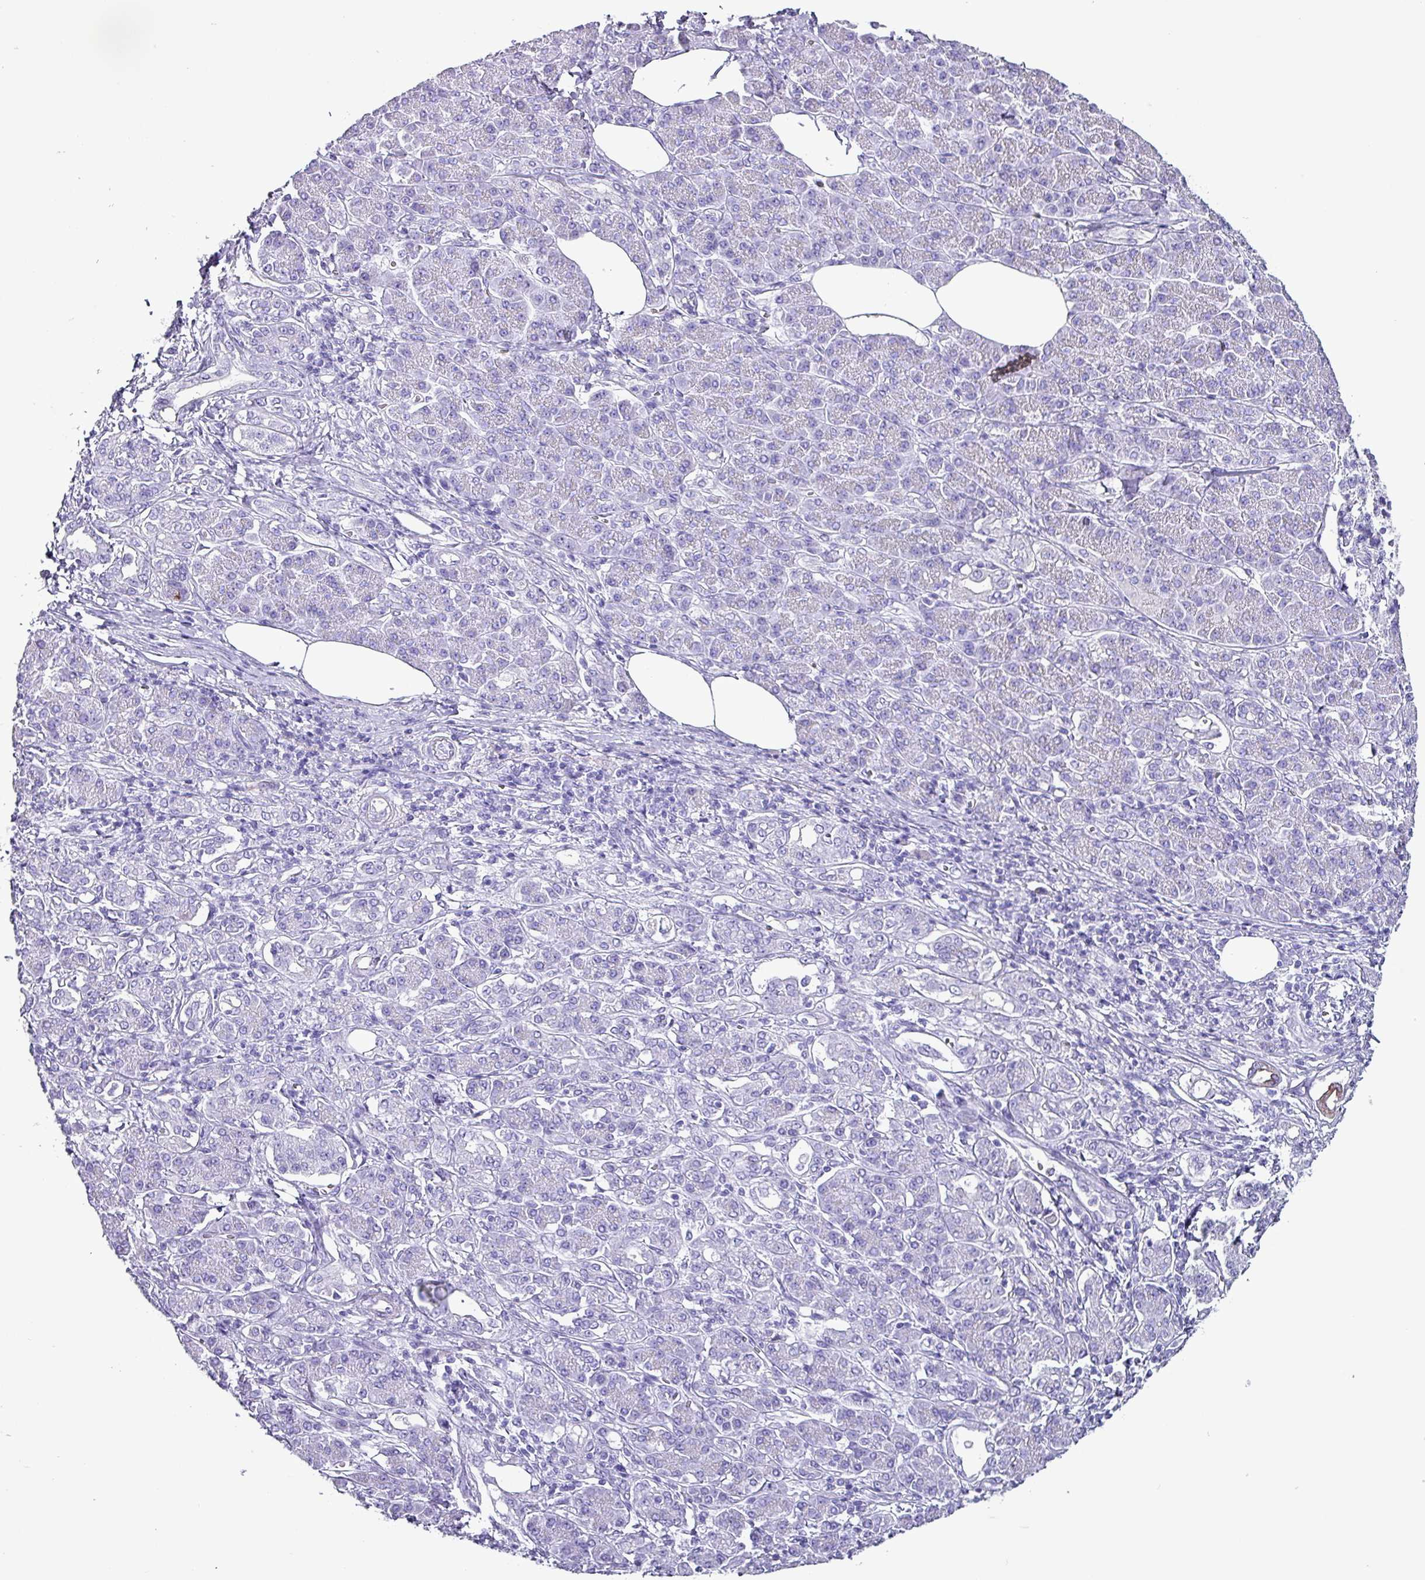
{"staining": {"intensity": "negative", "quantity": "none", "location": "none"}, "tissue": "pancreatic cancer", "cell_type": "Tumor cells", "image_type": "cancer", "snomed": [{"axis": "morphology", "description": "Adenocarcinoma, NOS"}, {"axis": "topography", "description": "Pancreas"}], "caption": "Immunohistochemistry of human adenocarcinoma (pancreatic) displays no expression in tumor cells. (Immunohistochemistry (ihc), brightfield microscopy, high magnification).", "gene": "KRT6C", "patient": {"sex": "male", "age": 63}}